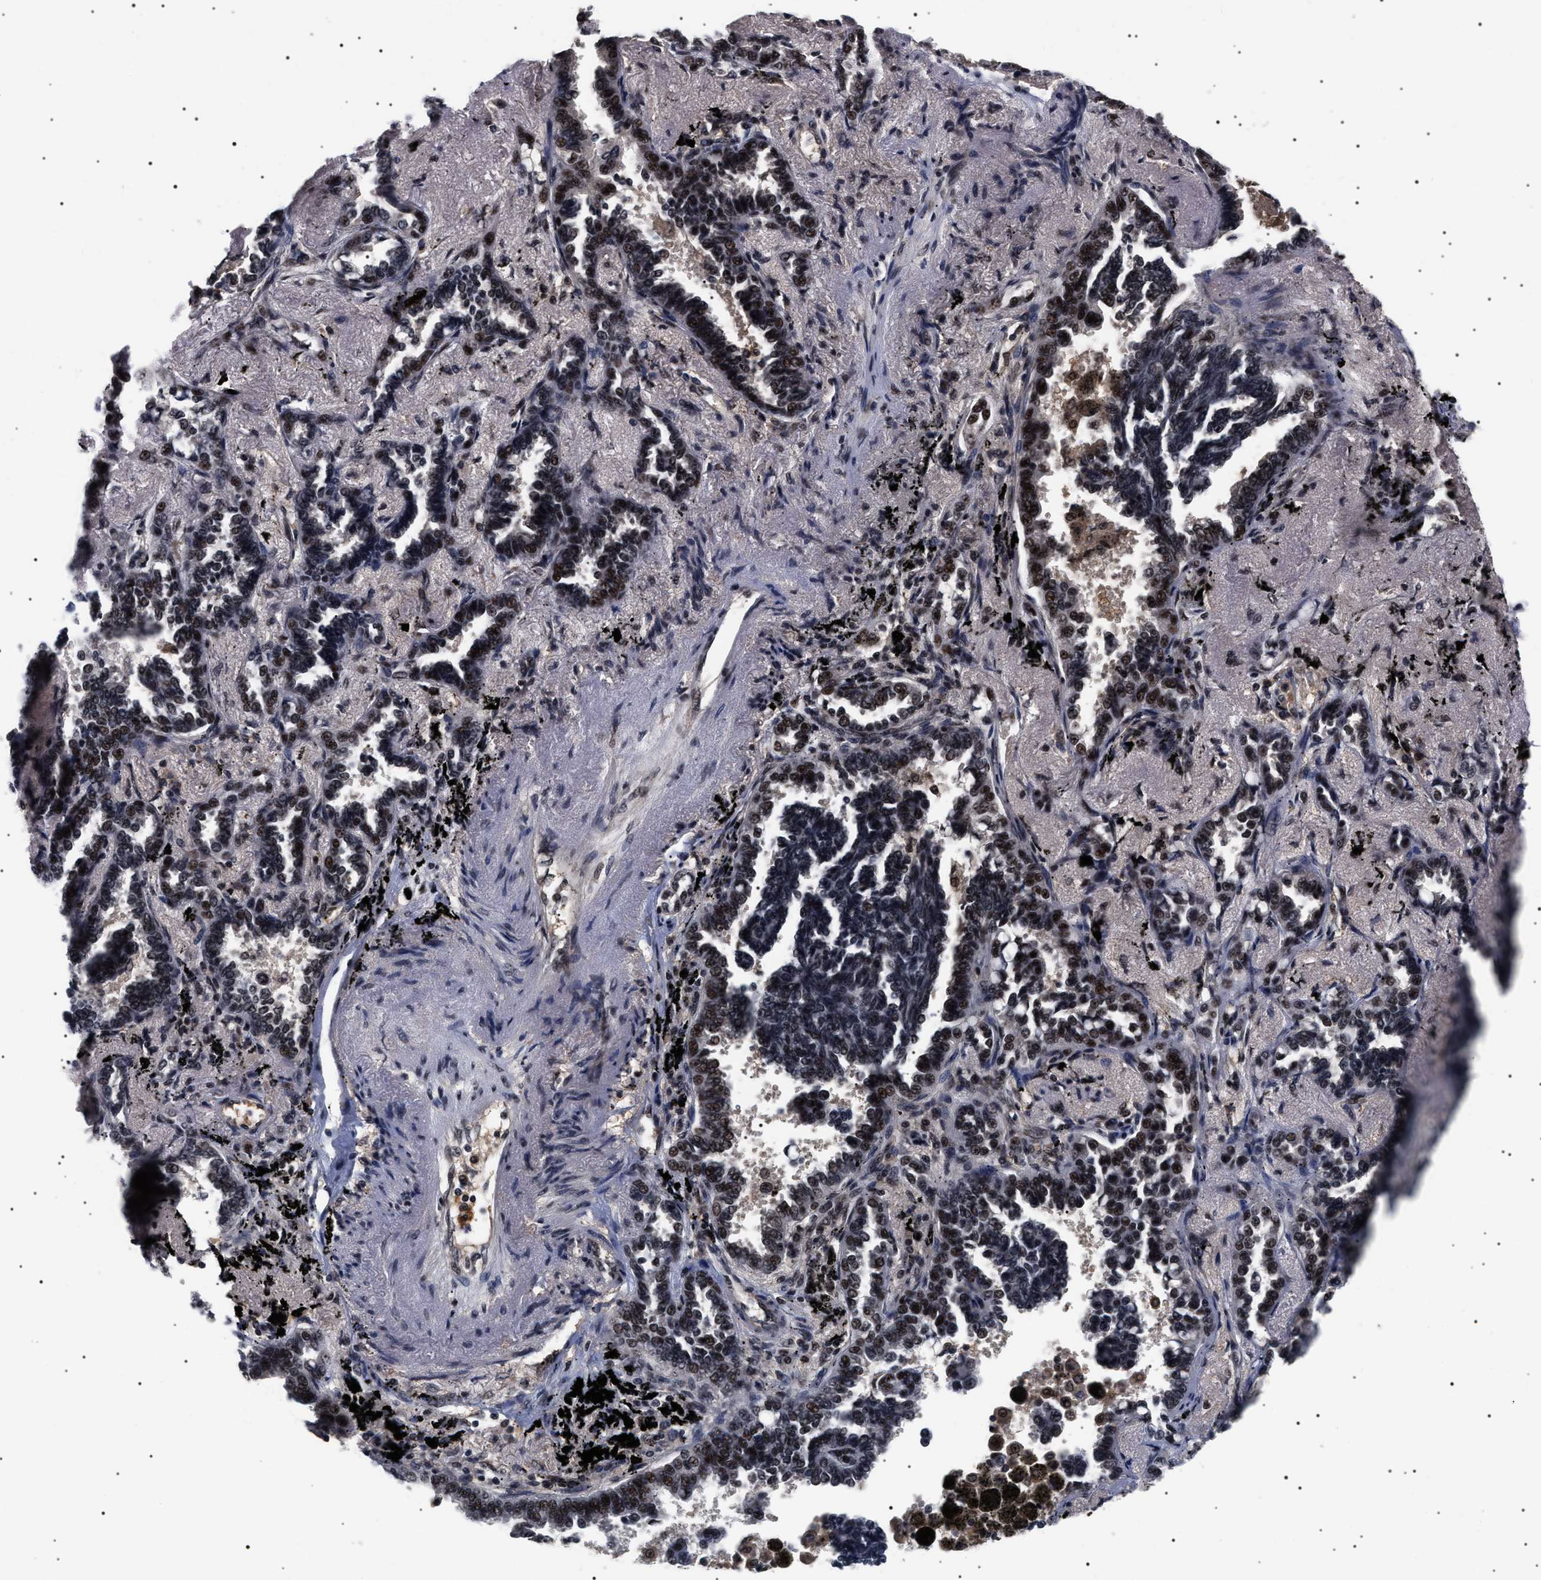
{"staining": {"intensity": "moderate", "quantity": "25%-75%", "location": "nuclear"}, "tissue": "lung cancer", "cell_type": "Tumor cells", "image_type": "cancer", "snomed": [{"axis": "morphology", "description": "Adenocarcinoma, NOS"}, {"axis": "topography", "description": "Lung"}], "caption": "Tumor cells display medium levels of moderate nuclear staining in approximately 25%-75% of cells in adenocarcinoma (lung).", "gene": "CAAP1", "patient": {"sex": "male", "age": 59}}